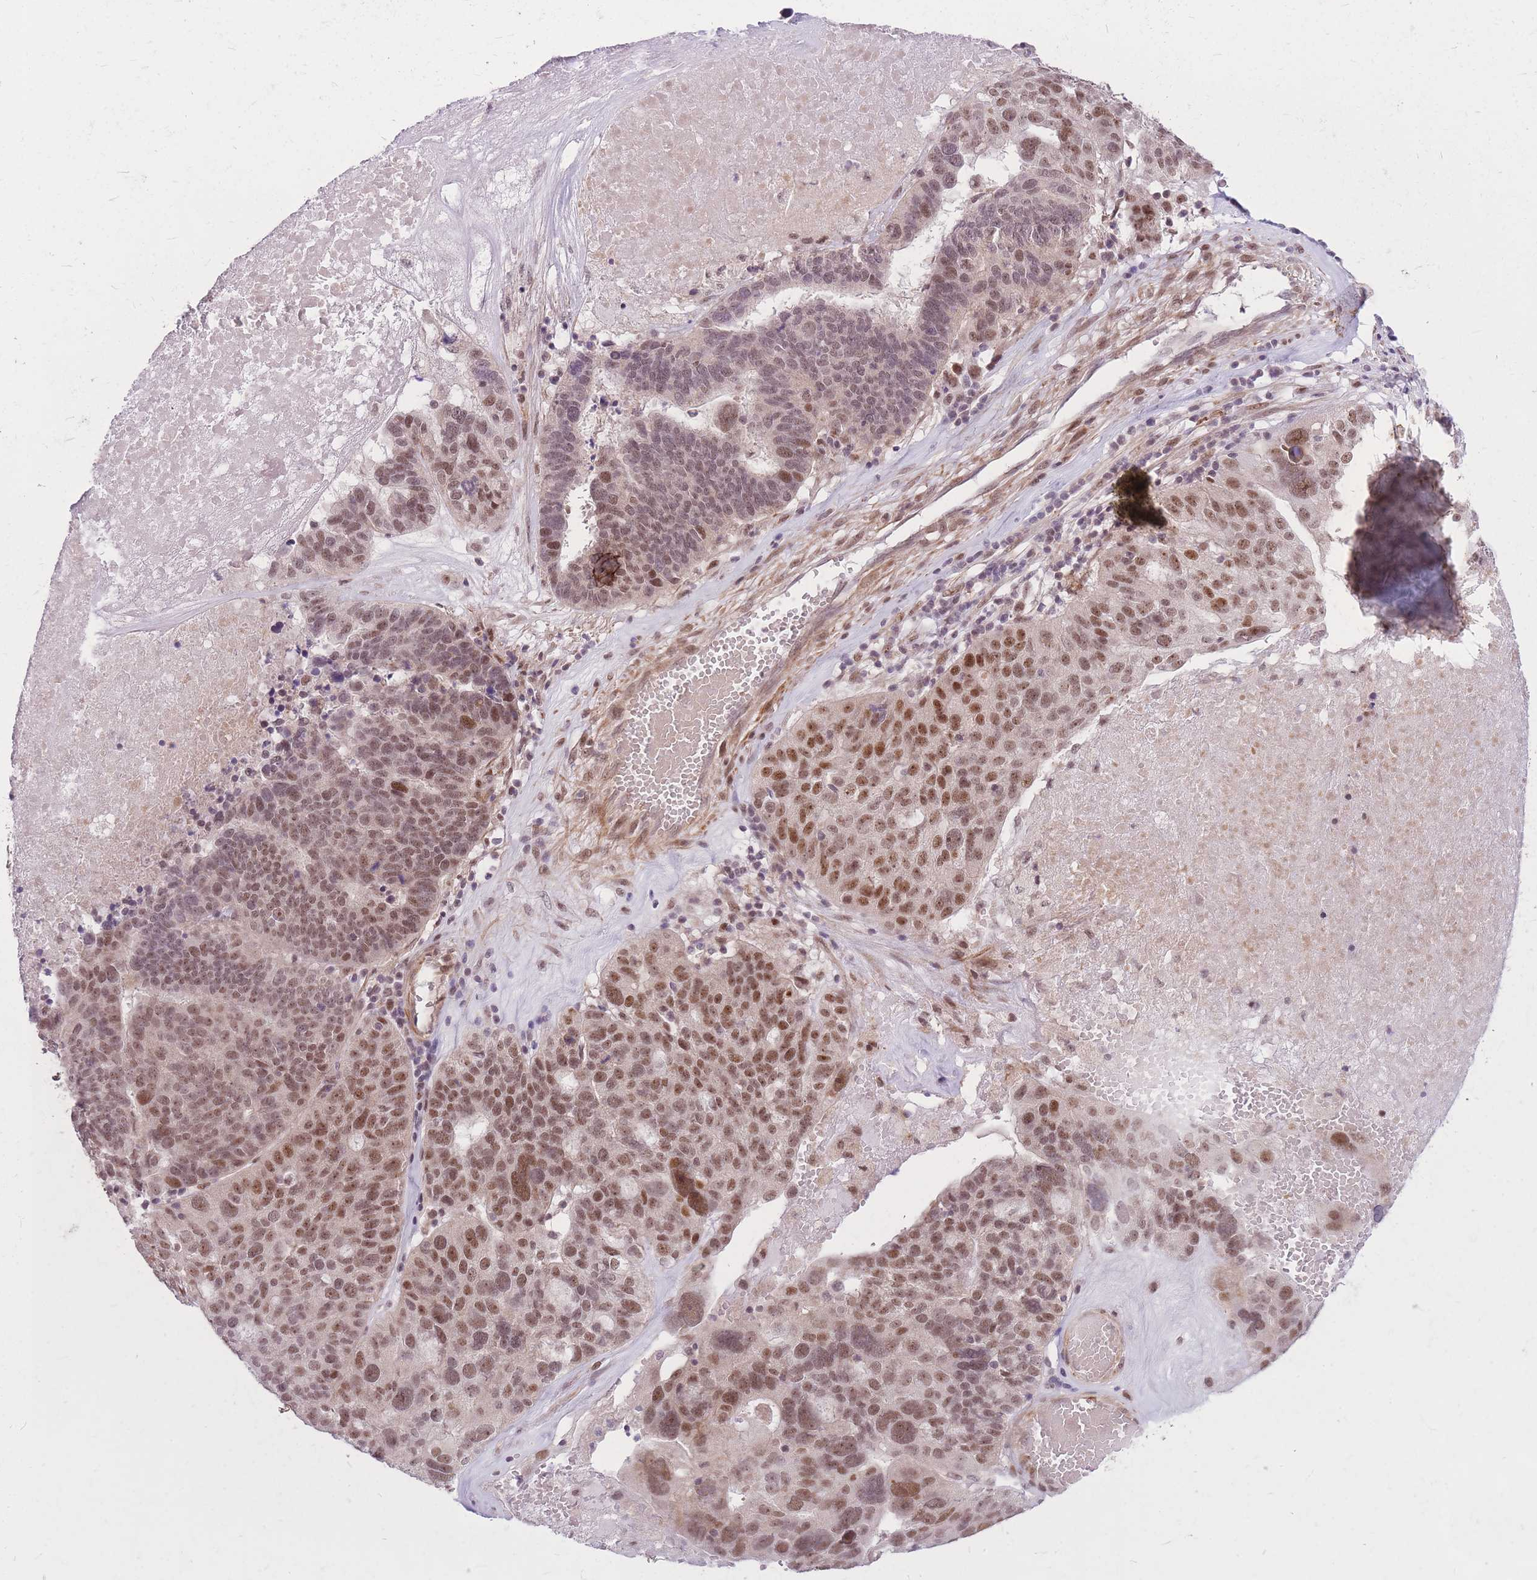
{"staining": {"intensity": "moderate", "quantity": "25%-75%", "location": "nuclear"}, "tissue": "ovarian cancer", "cell_type": "Tumor cells", "image_type": "cancer", "snomed": [{"axis": "morphology", "description": "Cystadenocarcinoma, serous, NOS"}, {"axis": "topography", "description": "Ovary"}], "caption": "Human ovarian cancer (serous cystadenocarcinoma) stained with a brown dye demonstrates moderate nuclear positive positivity in approximately 25%-75% of tumor cells.", "gene": "ERCC2", "patient": {"sex": "female", "age": 59}}